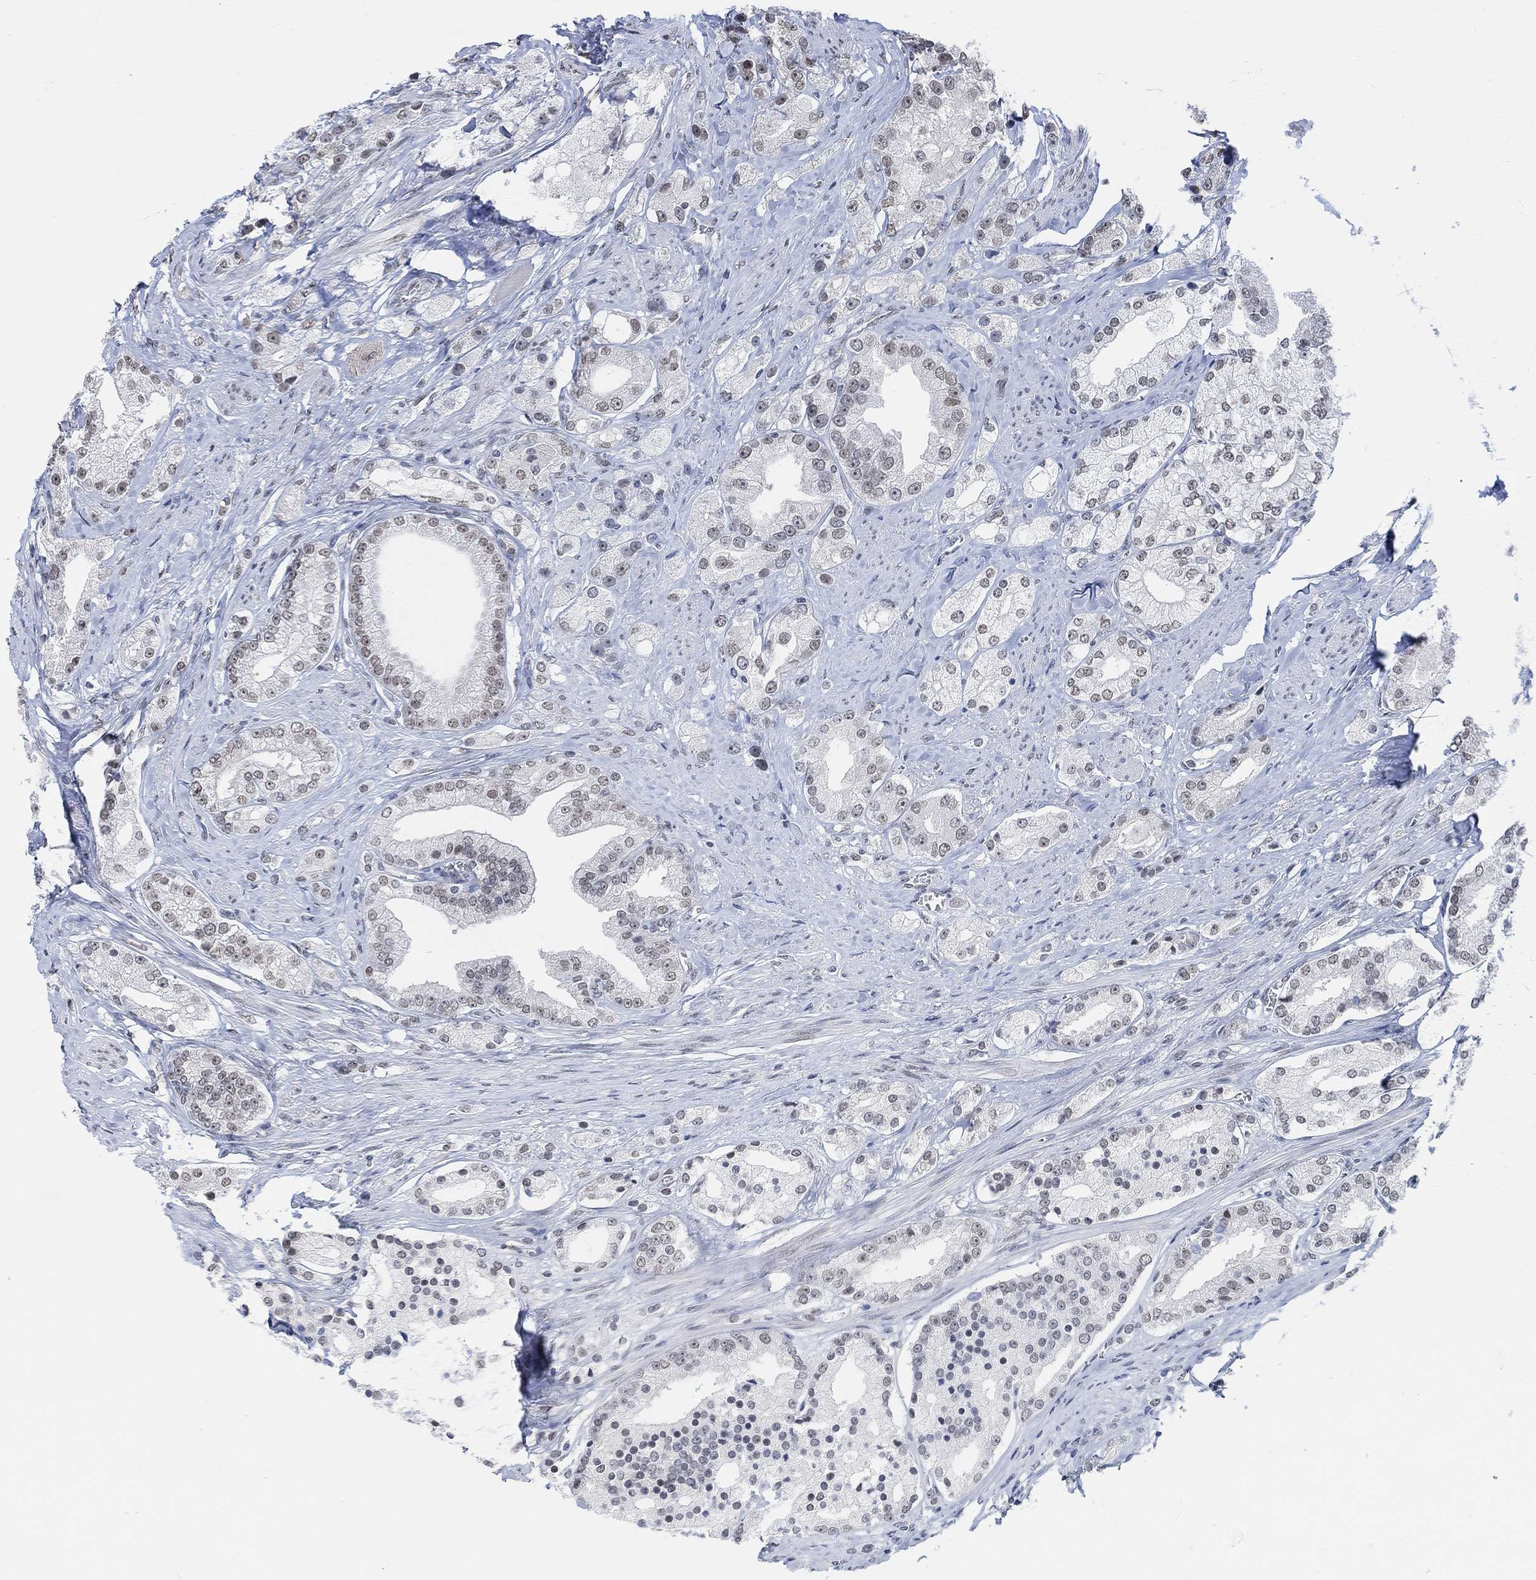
{"staining": {"intensity": "weak", "quantity": "25%-75%", "location": "nuclear"}, "tissue": "prostate cancer", "cell_type": "Tumor cells", "image_type": "cancer", "snomed": [{"axis": "morphology", "description": "Adenocarcinoma, NOS"}, {"axis": "topography", "description": "Prostate and seminal vesicle, NOS"}, {"axis": "topography", "description": "Prostate"}], "caption": "Immunohistochemistry (DAB (3,3'-diaminobenzidine)) staining of prostate cancer shows weak nuclear protein positivity in approximately 25%-75% of tumor cells.", "gene": "PURG", "patient": {"sex": "male", "age": 67}}